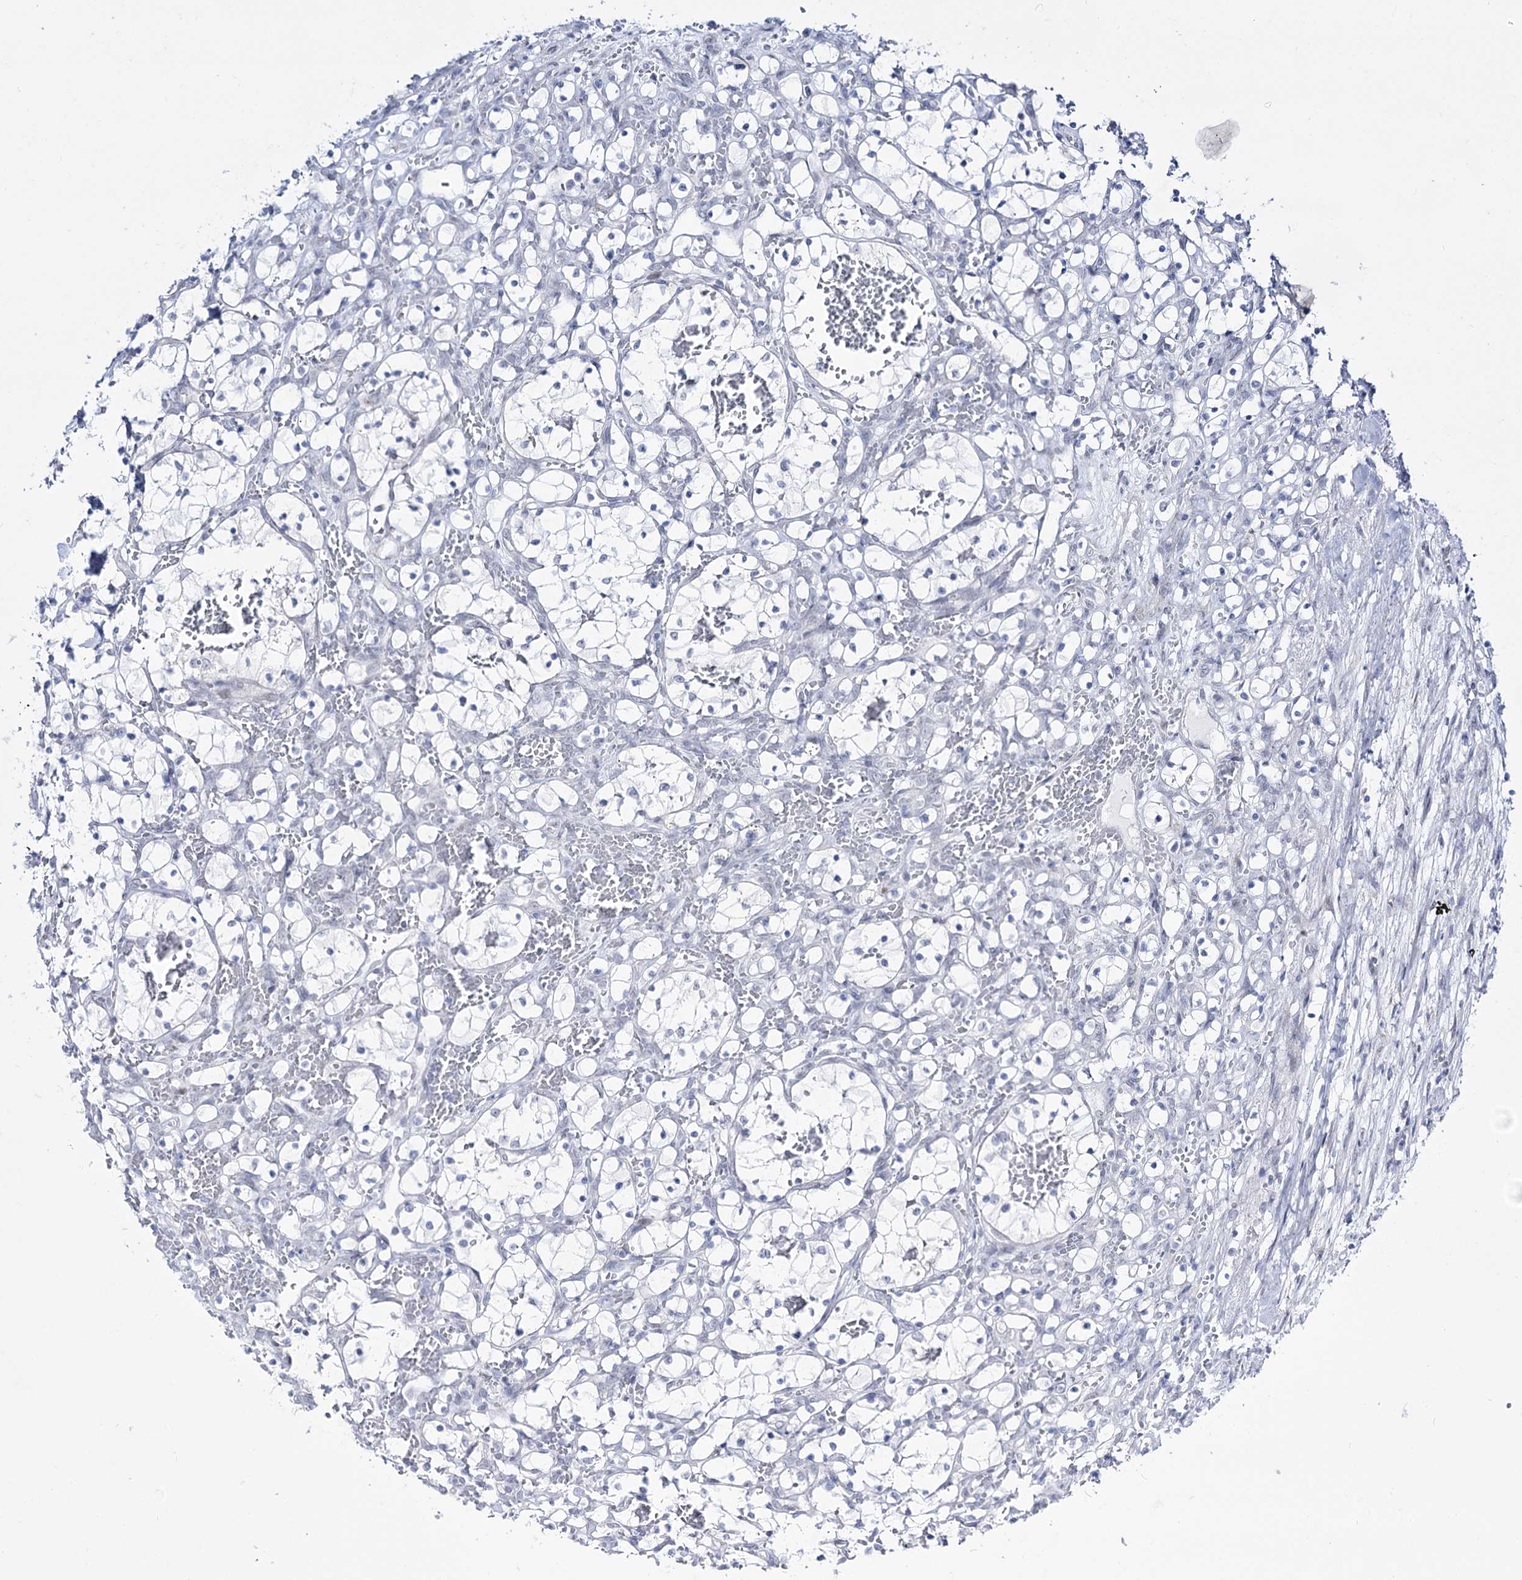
{"staining": {"intensity": "negative", "quantity": "none", "location": "none"}, "tissue": "renal cancer", "cell_type": "Tumor cells", "image_type": "cancer", "snomed": [{"axis": "morphology", "description": "Adenocarcinoma, NOS"}, {"axis": "topography", "description": "Kidney"}], "caption": "Tumor cells are negative for brown protein staining in renal cancer.", "gene": "RBM15B", "patient": {"sex": "female", "age": 69}}